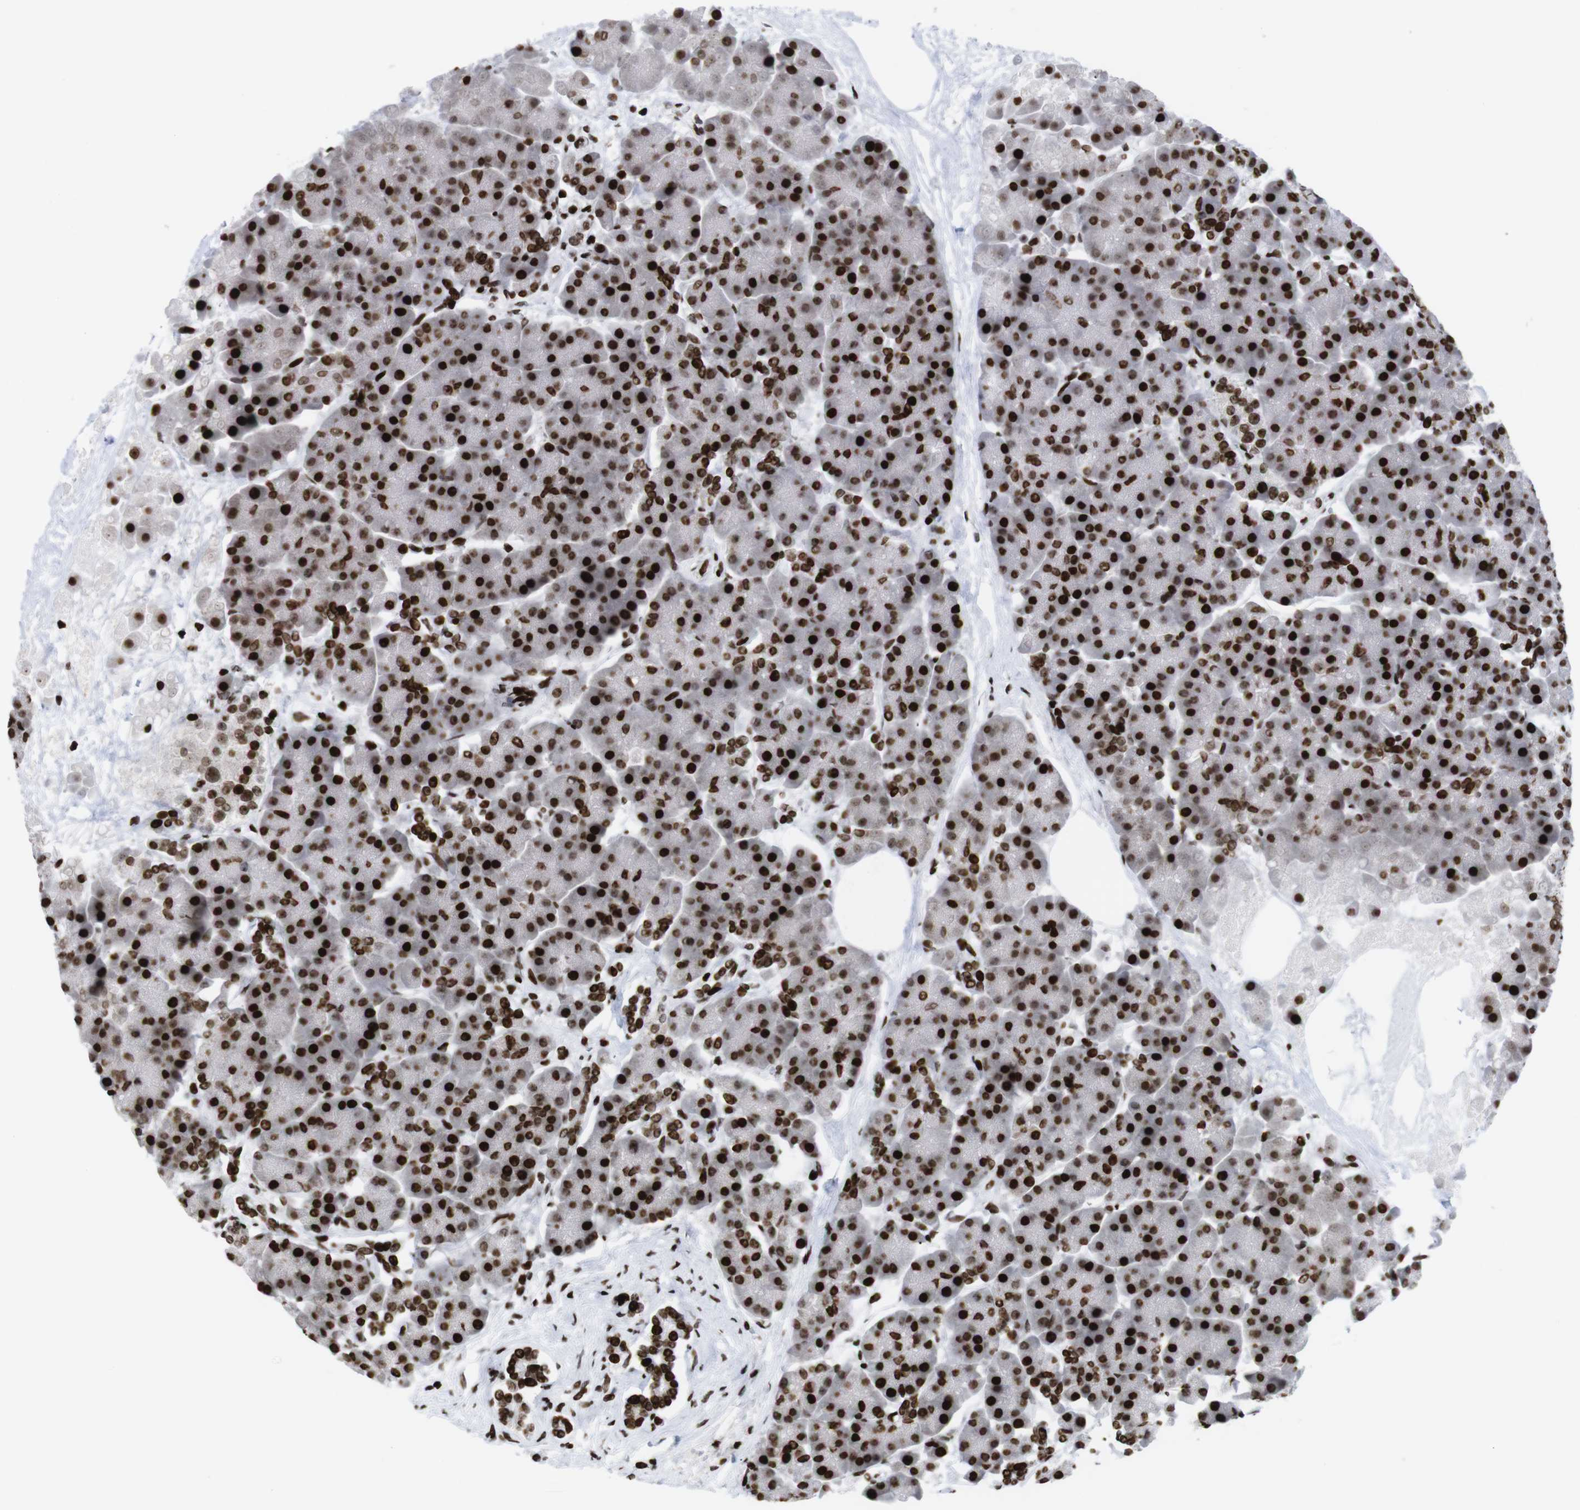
{"staining": {"intensity": "strong", "quantity": ">75%", "location": "nuclear"}, "tissue": "pancreas", "cell_type": "Exocrine glandular cells", "image_type": "normal", "snomed": [{"axis": "morphology", "description": "Normal tissue, NOS"}, {"axis": "topography", "description": "Pancreas"}], "caption": "Brown immunohistochemical staining in benign pancreas shows strong nuclear expression in approximately >75% of exocrine glandular cells.", "gene": "H1", "patient": {"sex": "female", "age": 70}}